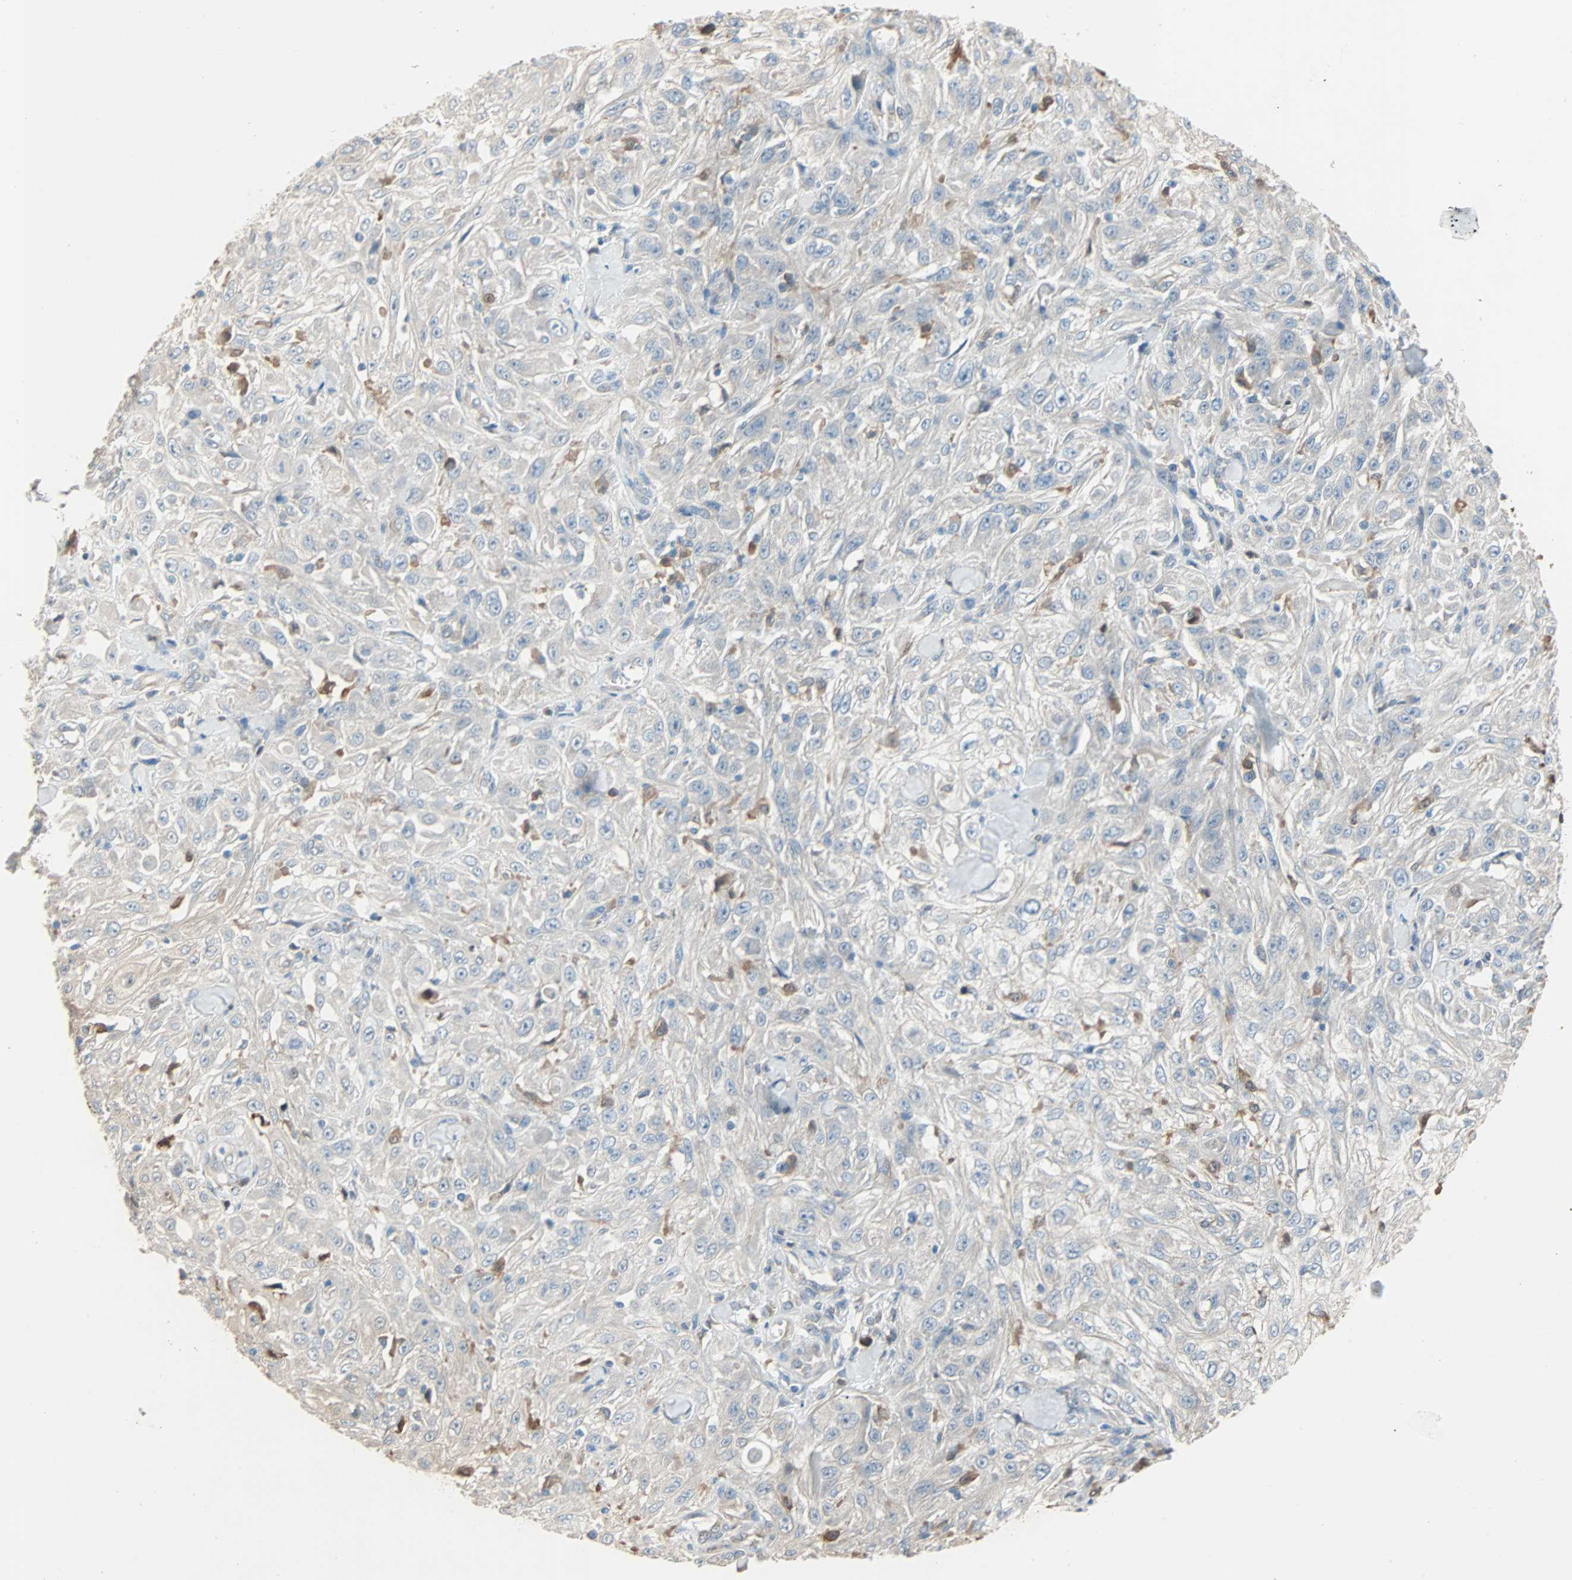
{"staining": {"intensity": "negative", "quantity": "none", "location": "none"}, "tissue": "skin cancer", "cell_type": "Tumor cells", "image_type": "cancer", "snomed": [{"axis": "morphology", "description": "Squamous cell carcinoma, NOS"}, {"axis": "morphology", "description": "Squamous cell carcinoma, metastatic, NOS"}, {"axis": "topography", "description": "Skin"}, {"axis": "topography", "description": "Lymph node"}], "caption": "An image of human skin metastatic squamous cell carcinoma is negative for staining in tumor cells.", "gene": "PRDX1", "patient": {"sex": "male", "age": 75}}